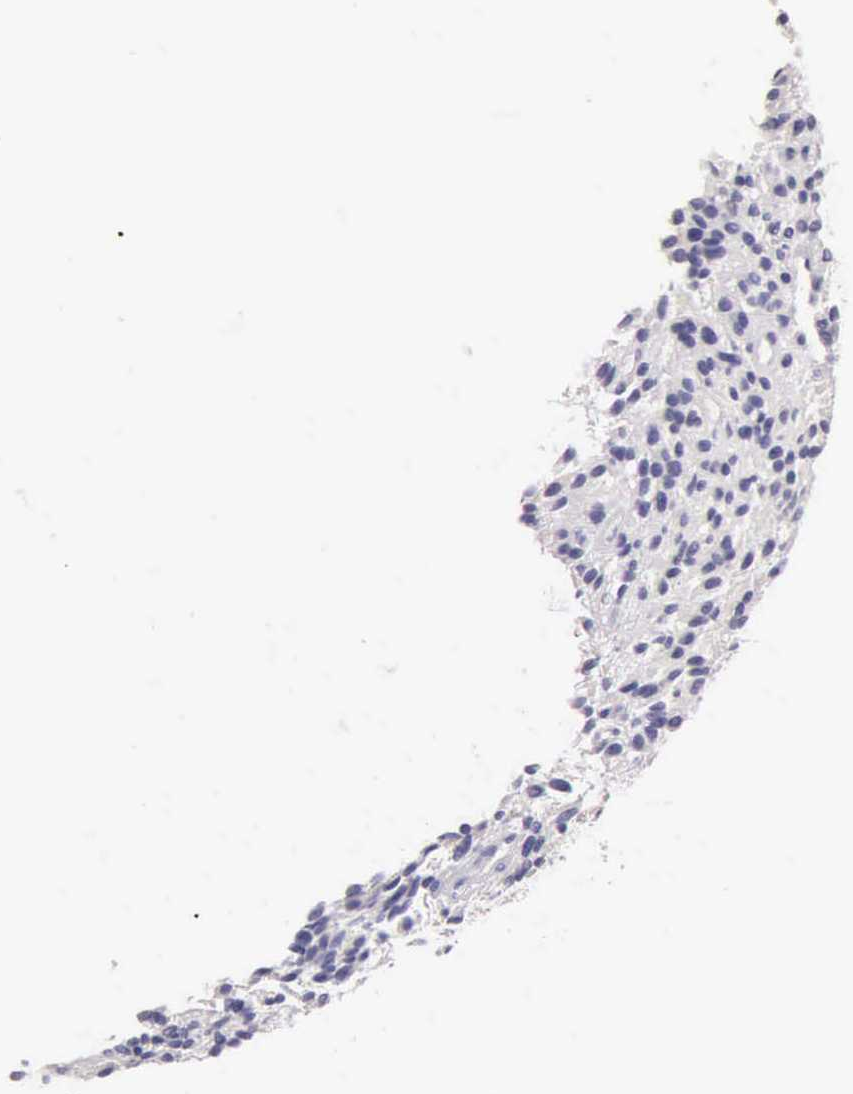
{"staining": {"intensity": "negative", "quantity": "none", "location": "none"}, "tissue": "glioma", "cell_type": "Tumor cells", "image_type": "cancer", "snomed": [{"axis": "morphology", "description": "Glioma, malignant, High grade"}, {"axis": "topography", "description": "Brain"}], "caption": "Tumor cells show no significant protein staining in glioma.", "gene": "KRT17", "patient": {"sex": "female", "age": 13}}